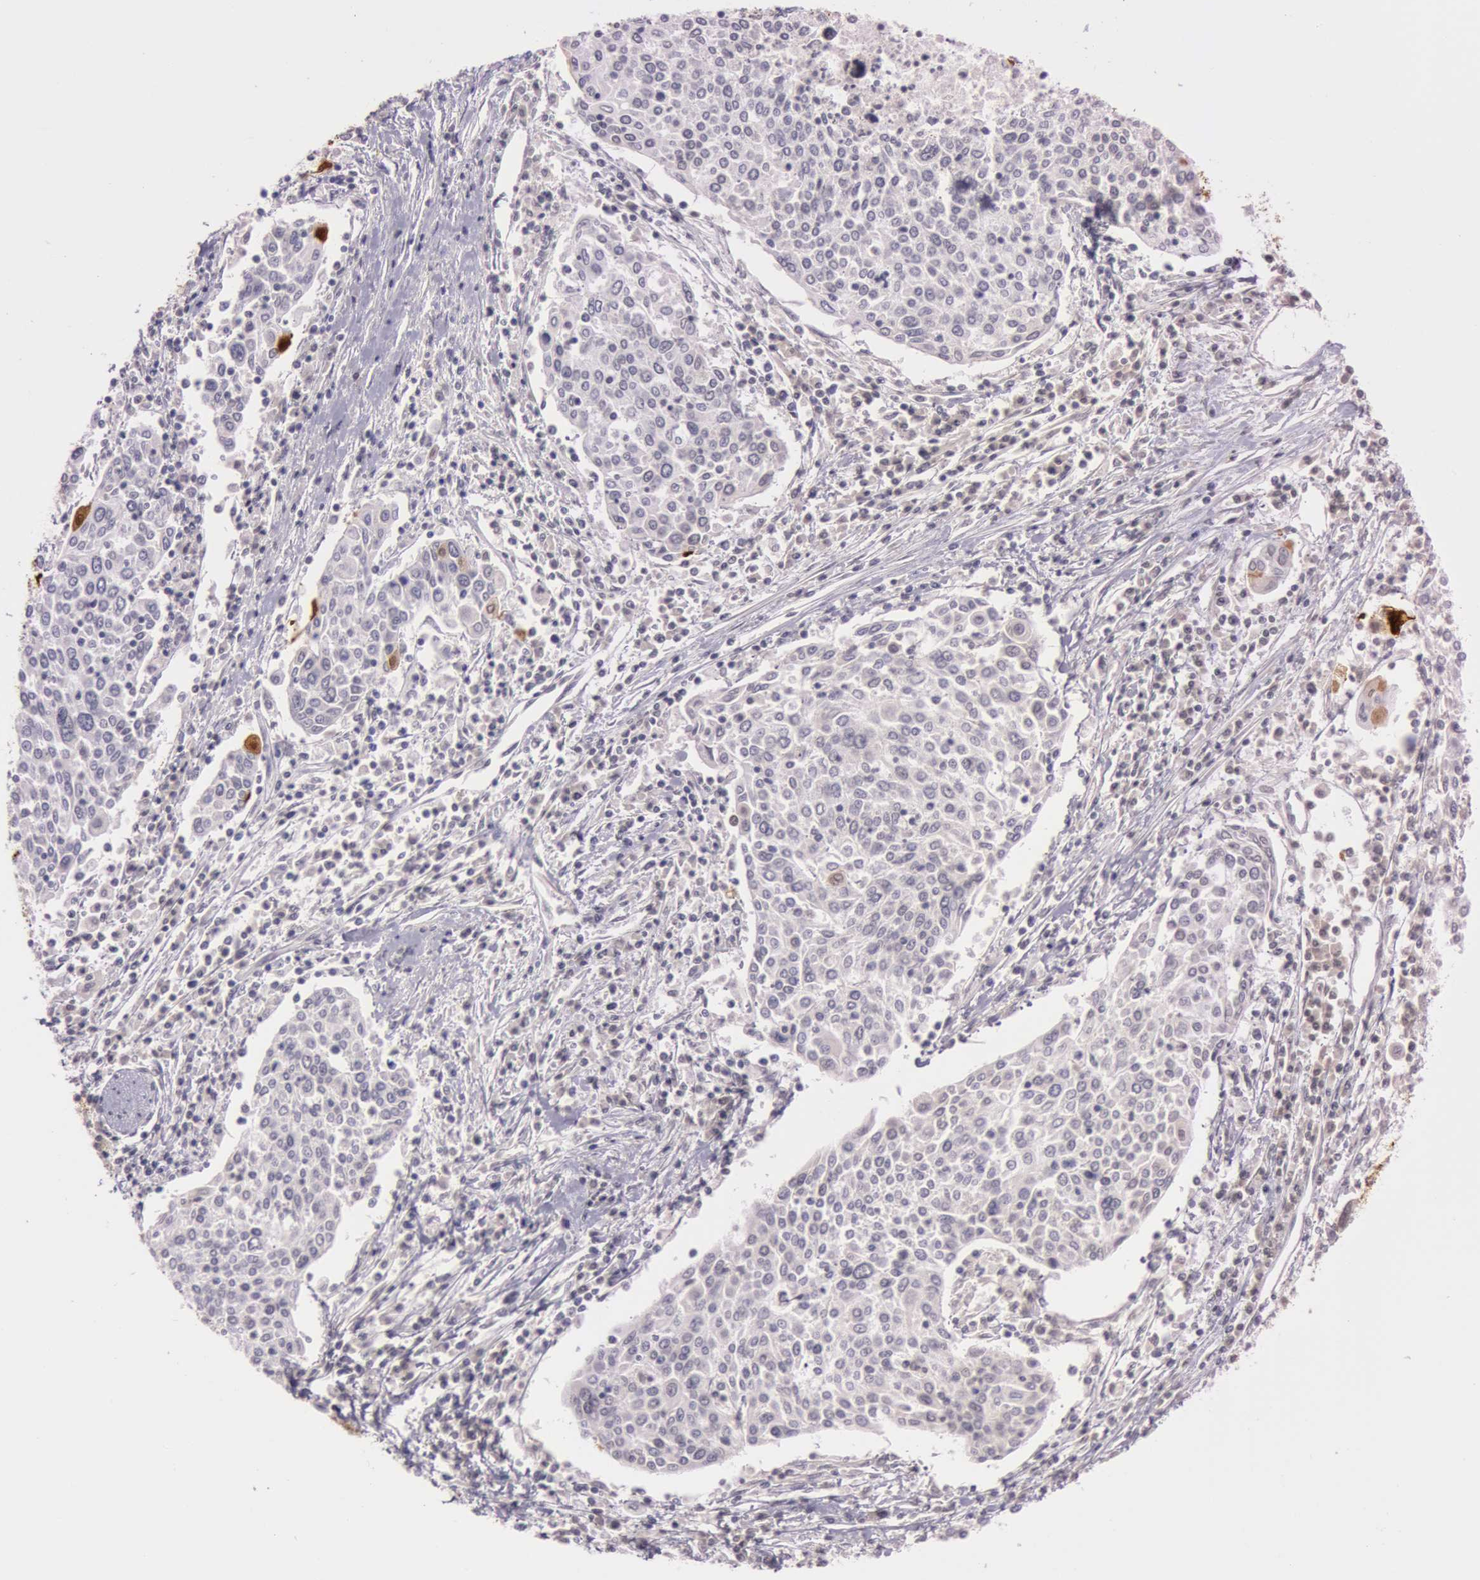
{"staining": {"intensity": "strong", "quantity": "<25%", "location": "cytoplasmic/membranous"}, "tissue": "cervical cancer", "cell_type": "Tumor cells", "image_type": "cancer", "snomed": [{"axis": "morphology", "description": "Squamous cell carcinoma, NOS"}, {"axis": "topography", "description": "Cervix"}], "caption": "Immunohistochemical staining of human cervical cancer exhibits strong cytoplasmic/membranous protein staining in about <25% of tumor cells.", "gene": "S100A7", "patient": {"sex": "female", "age": 40}}